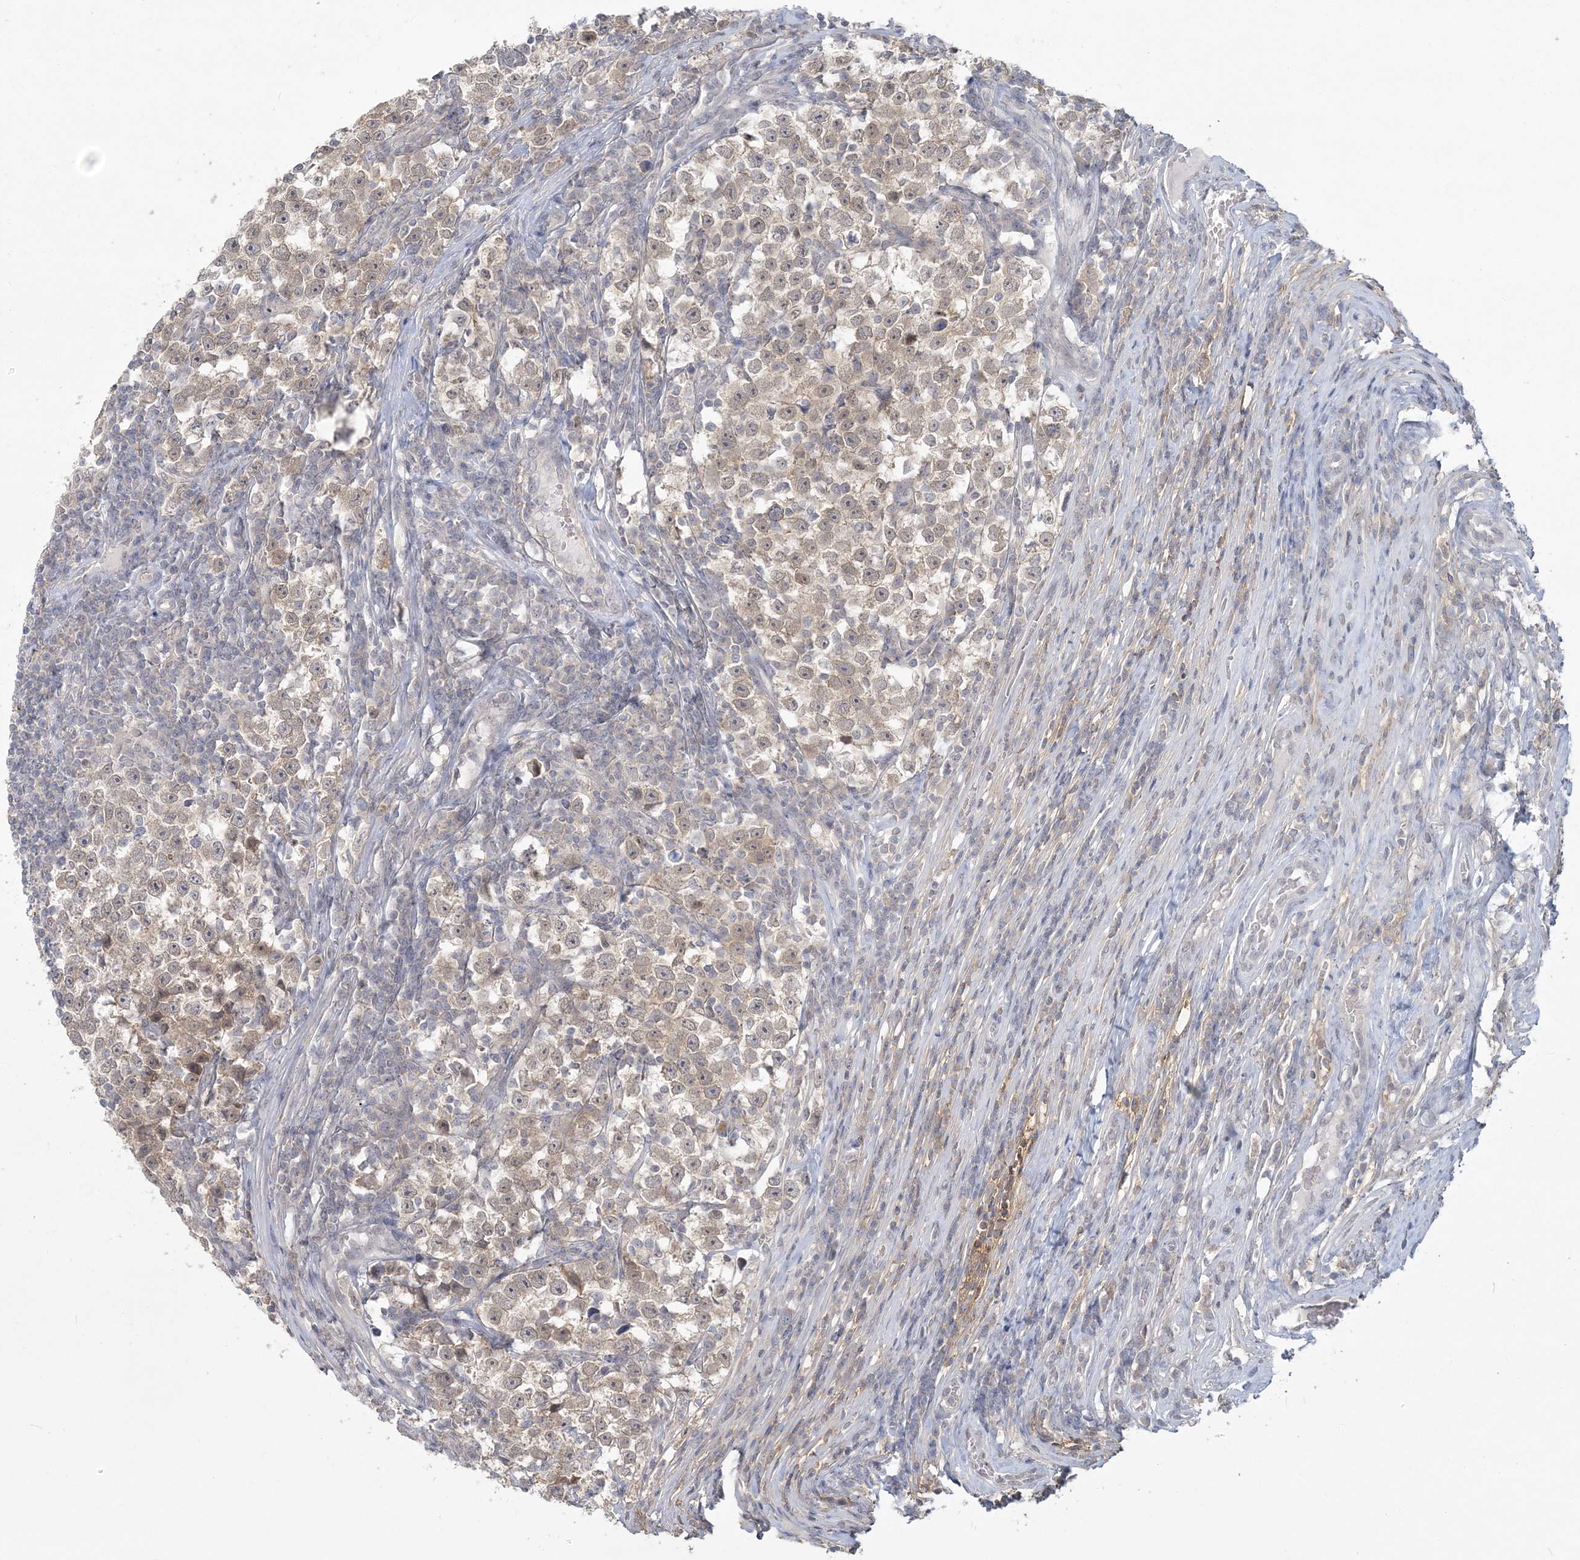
{"staining": {"intensity": "weak", "quantity": "25%-75%", "location": "cytoplasmic/membranous,nuclear"}, "tissue": "testis cancer", "cell_type": "Tumor cells", "image_type": "cancer", "snomed": [{"axis": "morphology", "description": "Normal tissue, NOS"}, {"axis": "morphology", "description": "Seminoma, NOS"}, {"axis": "topography", "description": "Testis"}], "caption": "Tumor cells exhibit low levels of weak cytoplasmic/membranous and nuclear positivity in about 25%-75% of cells in human seminoma (testis).", "gene": "ANKS1A", "patient": {"sex": "male", "age": 43}}